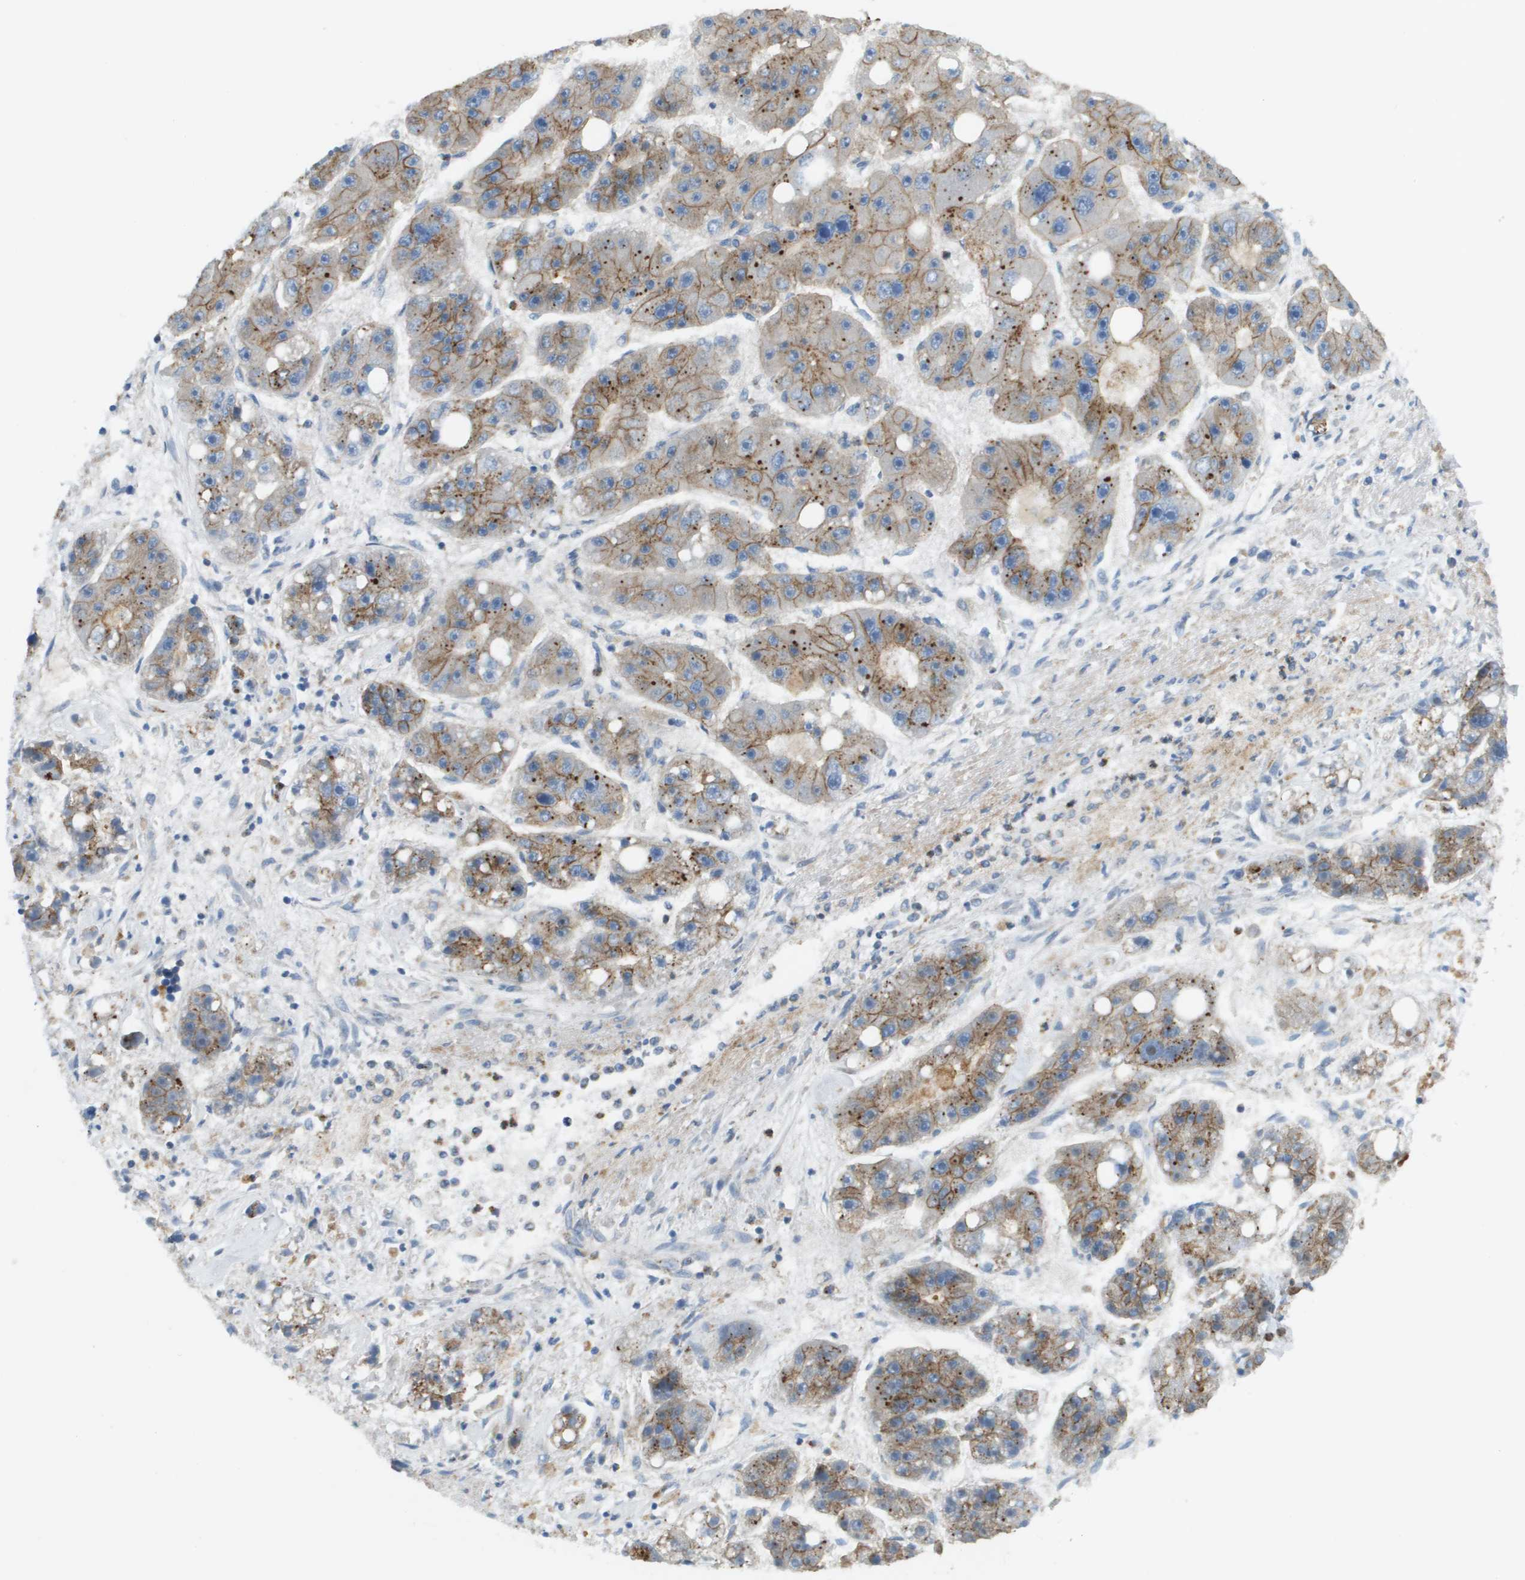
{"staining": {"intensity": "moderate", "quantity": ">75%", "location": "cytoplasmic/membranous"}, "tissue": "liver cancer", "cell_type": "Tumor cells", "image_type": "cancer", "snomed": [{"axis": "morphology", "description": "Carcinoma, Hepatocellular, NOS"}, {"axis": "topography", "description": "Liver"}], "caption": "Liver cancer was stained to show a protein in brown. There is medium levels of moderate cytoplasmic/membranous expression in approximately >75% of tumor cells.", "gene": "MYH11", "patient": {"sex": "female", "age": 61}}